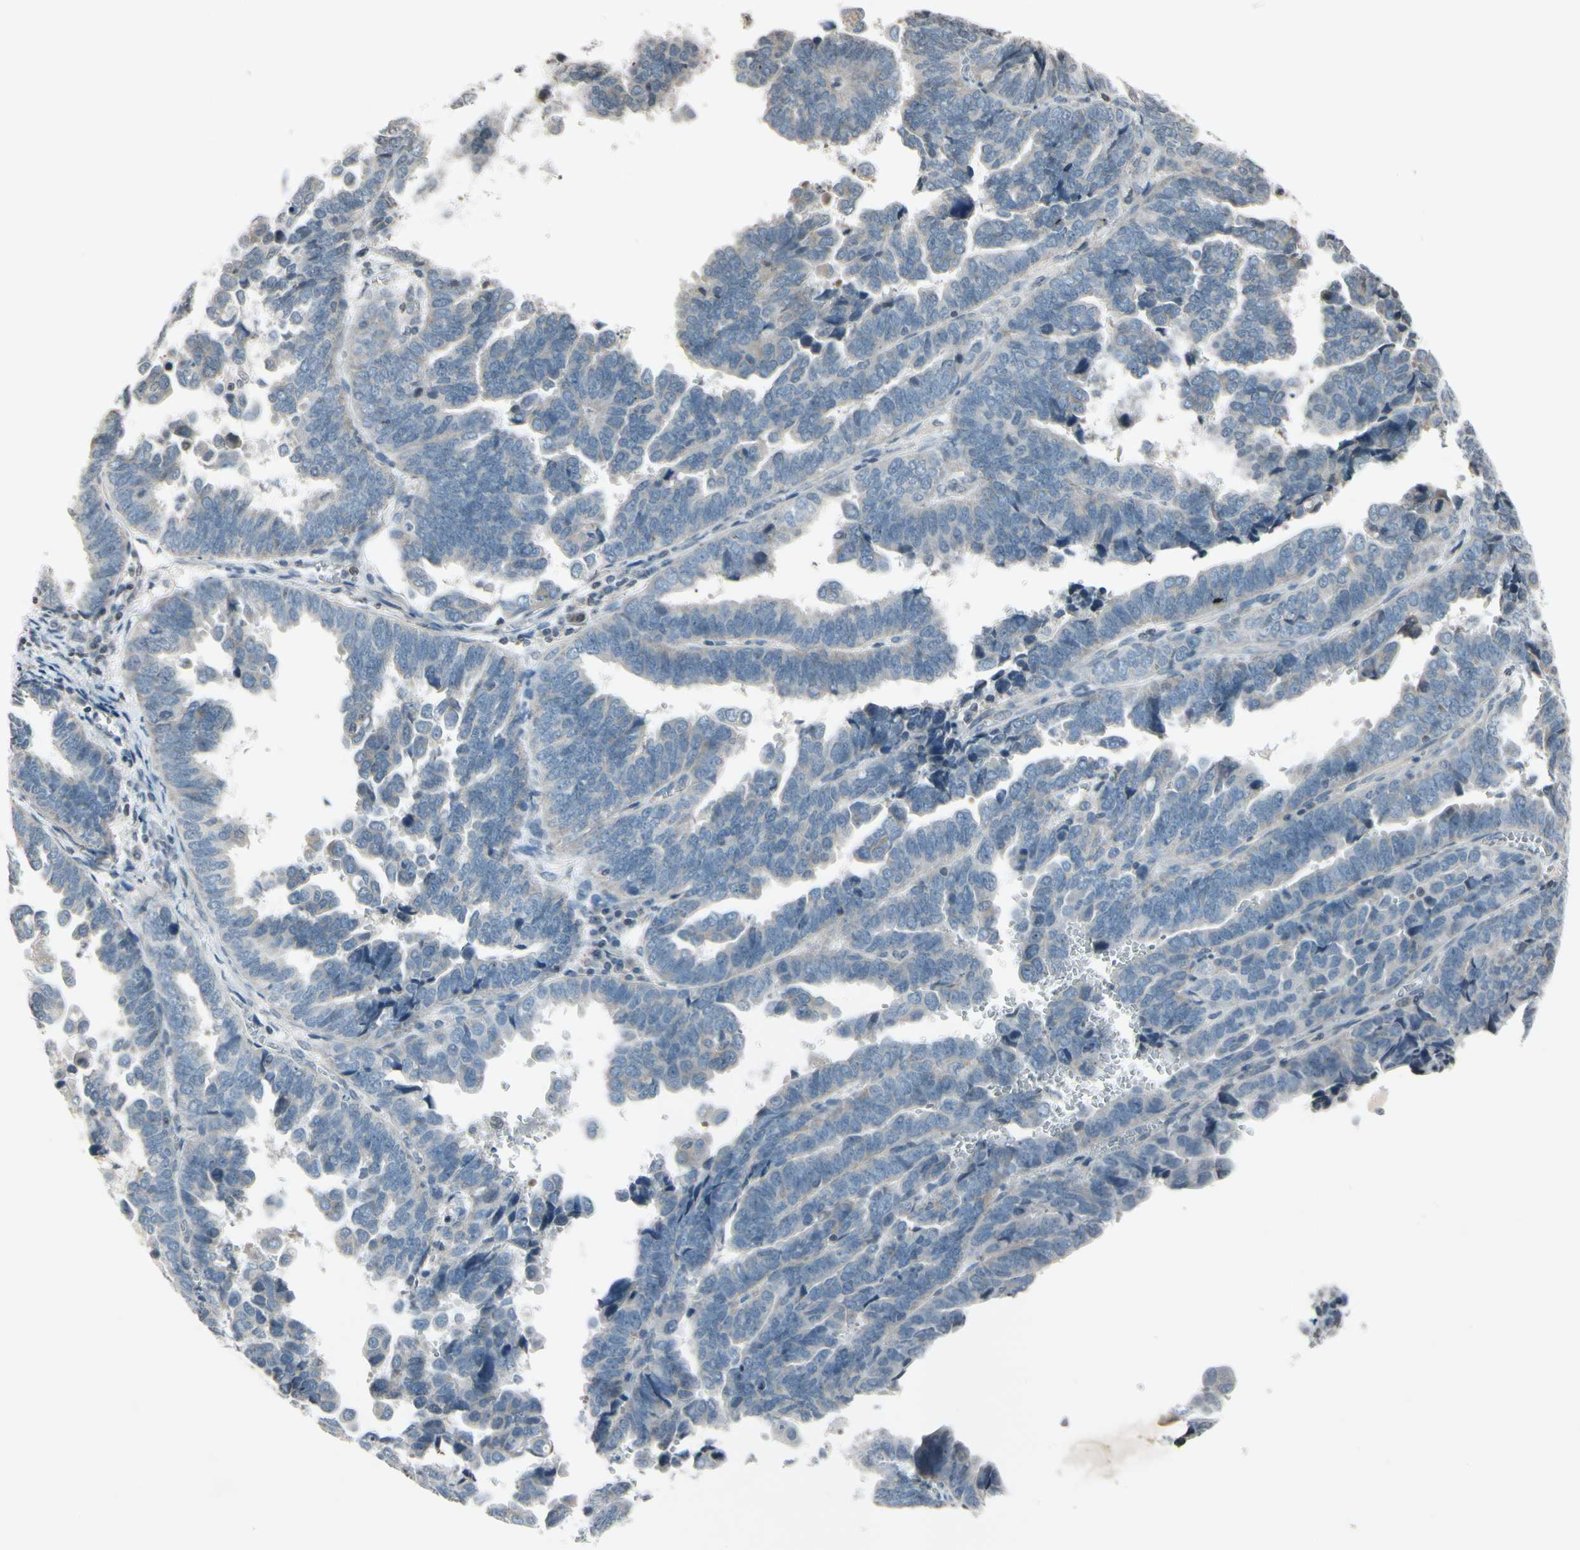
{"staining": {"intensity": "weak", "quantity": ">75%", "location": "cytoplasmic/membranous"}, "tissue": "endometrial cancer", "cell_type": "Tumor cells", "image_type": "cancer", "snomed": [{"axis": "morphology", "description": "Adenocarcinoma, NOS"}, {"axis": "topography", "description": "Endometrium"}], "caption": "A histopathology image showing weak cytoplasmic/membranous positivity in approximately >75% of tumor cells in endometrial cancer, as visualized by brown immunohistochemical staining.", "gene": "CLDN11", "patient": {"sex": "female", "age": 75}}